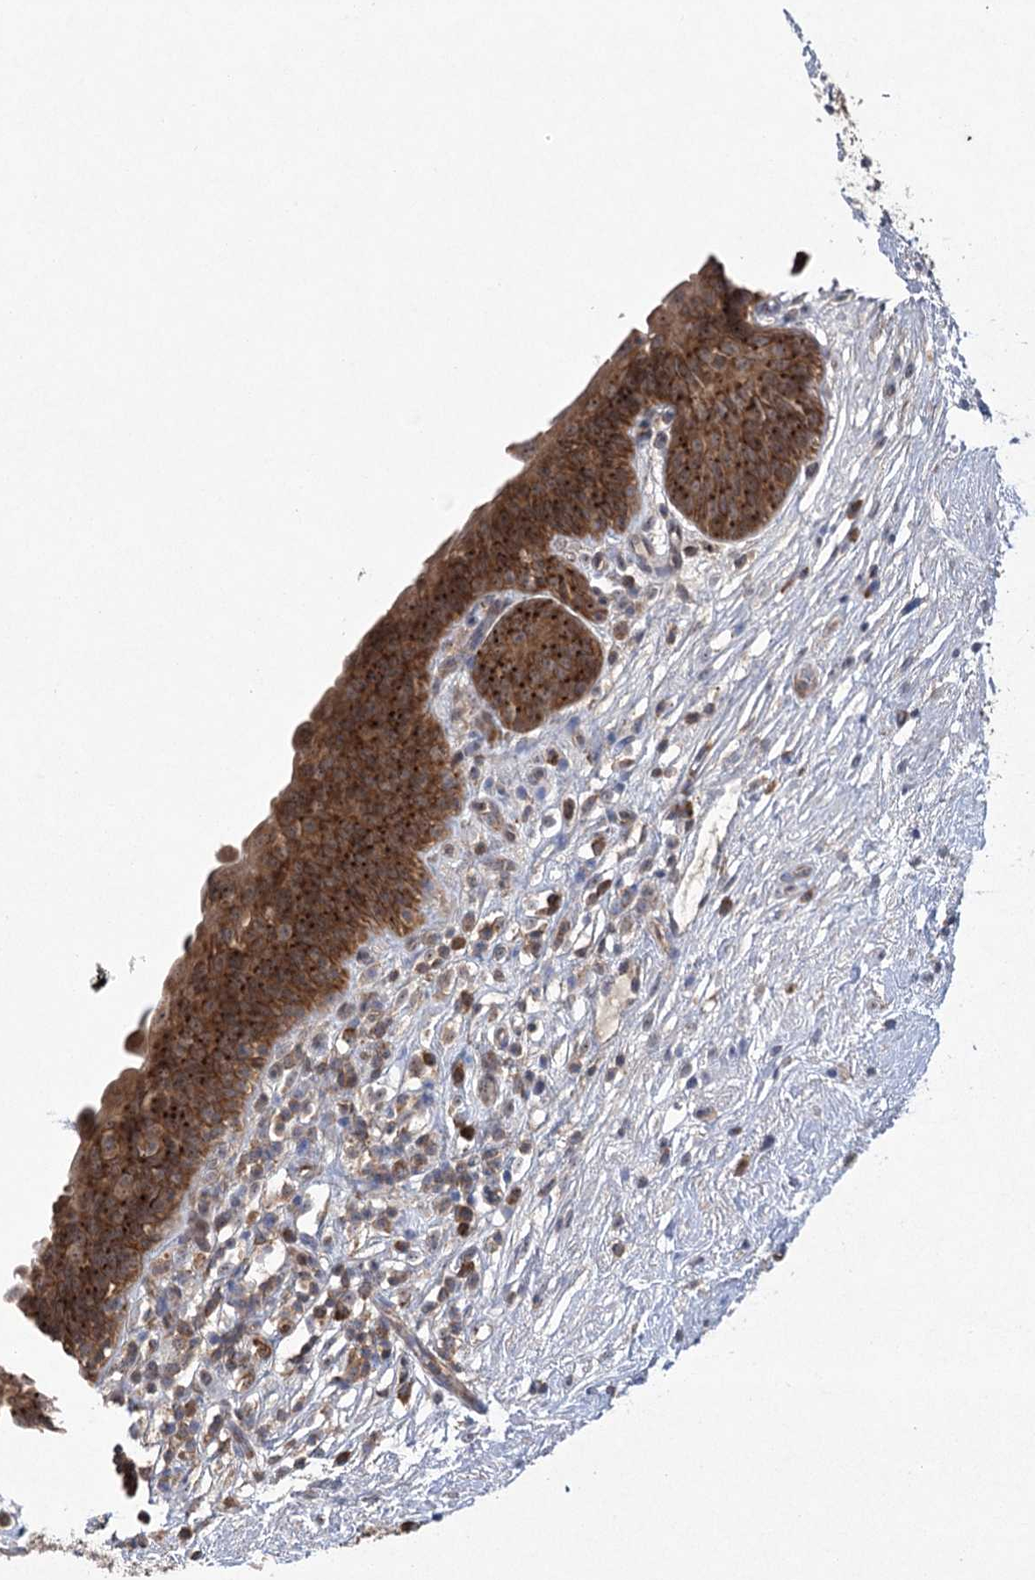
{"staining": {"intensity": "strong", "quantity": ">75%", "location": "cytoplasmic/membranous"}, "tissue": "urinary bladder", "cell_type": "Urothelial cells", "image_type": "normal", "snomed": [{"axis": "morphology", "description": "Normal tissue, NOS"}, {"axis": "topography", "description": "Urinary bladder"}], "caption": "Immunohistochemical staining of unremarkable urinary bladder exhibits strong cytoplasmic/membranous protein staining in approximately >75% of urothelial cells.", "gene": "EIF3A", "patient": {"sex": "male", "age": 83}}